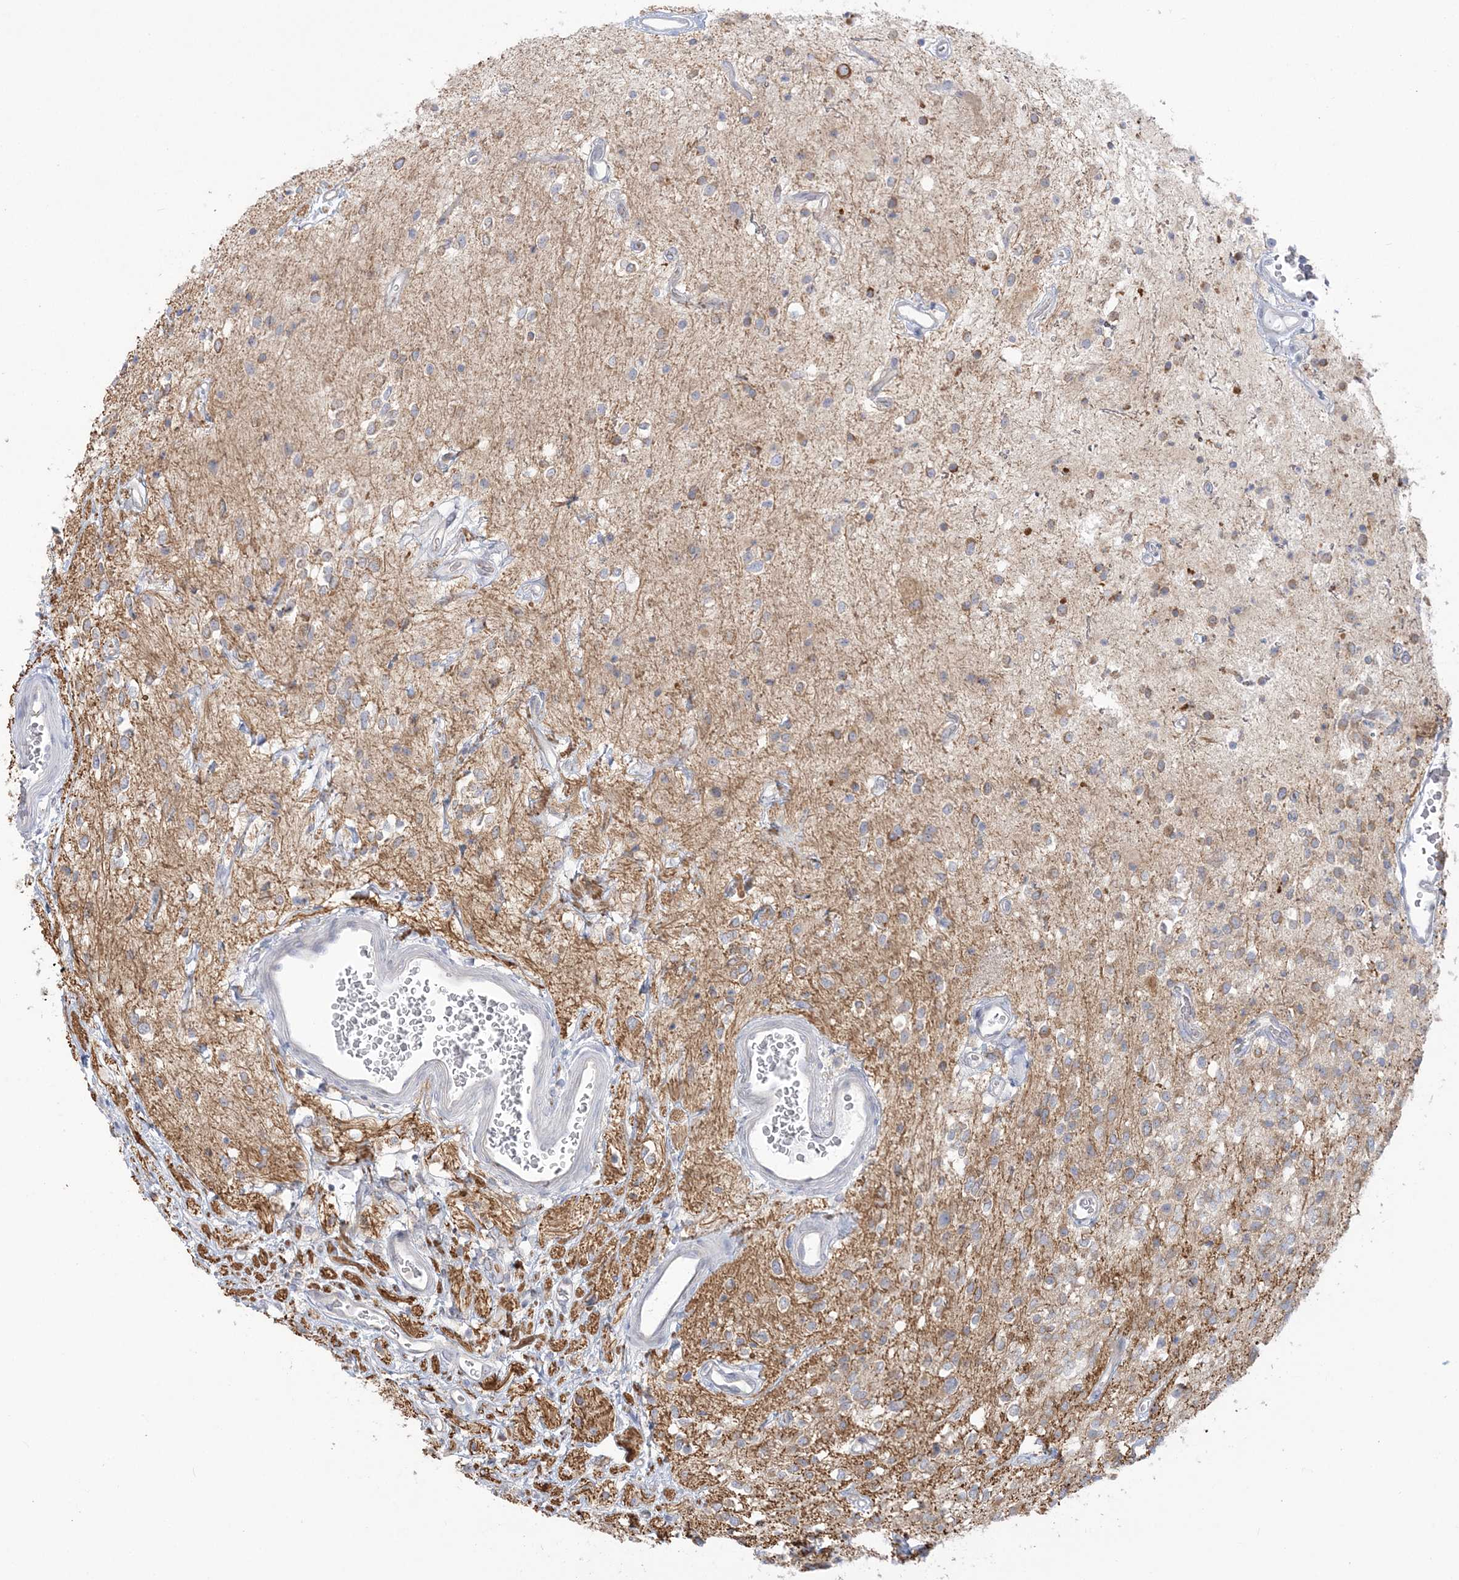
{"staining": {"intensity": "weak", "quantity": "<25%", "location": "cytoplasmic/membranous"}, "tissue": "glioma", "cell_type": "Tumor cells", "image_type": "cancer", "snomed": [{"axis": "morphology", "description": "Glioma, malignant, High grade"}, {"axis": "topography", "description": "Brain"}], "caption": "Immunohistochemistry (IHC) histopathology image of neoplastic tissue: human glioma stained with DAB (3,3'-diaminobenzidine) exhibits no significant protein positivity in tumor cells. Nuclei are stained in blue.", "gene": "FARSB", "patient": {"sex": "male", "age": 34}}